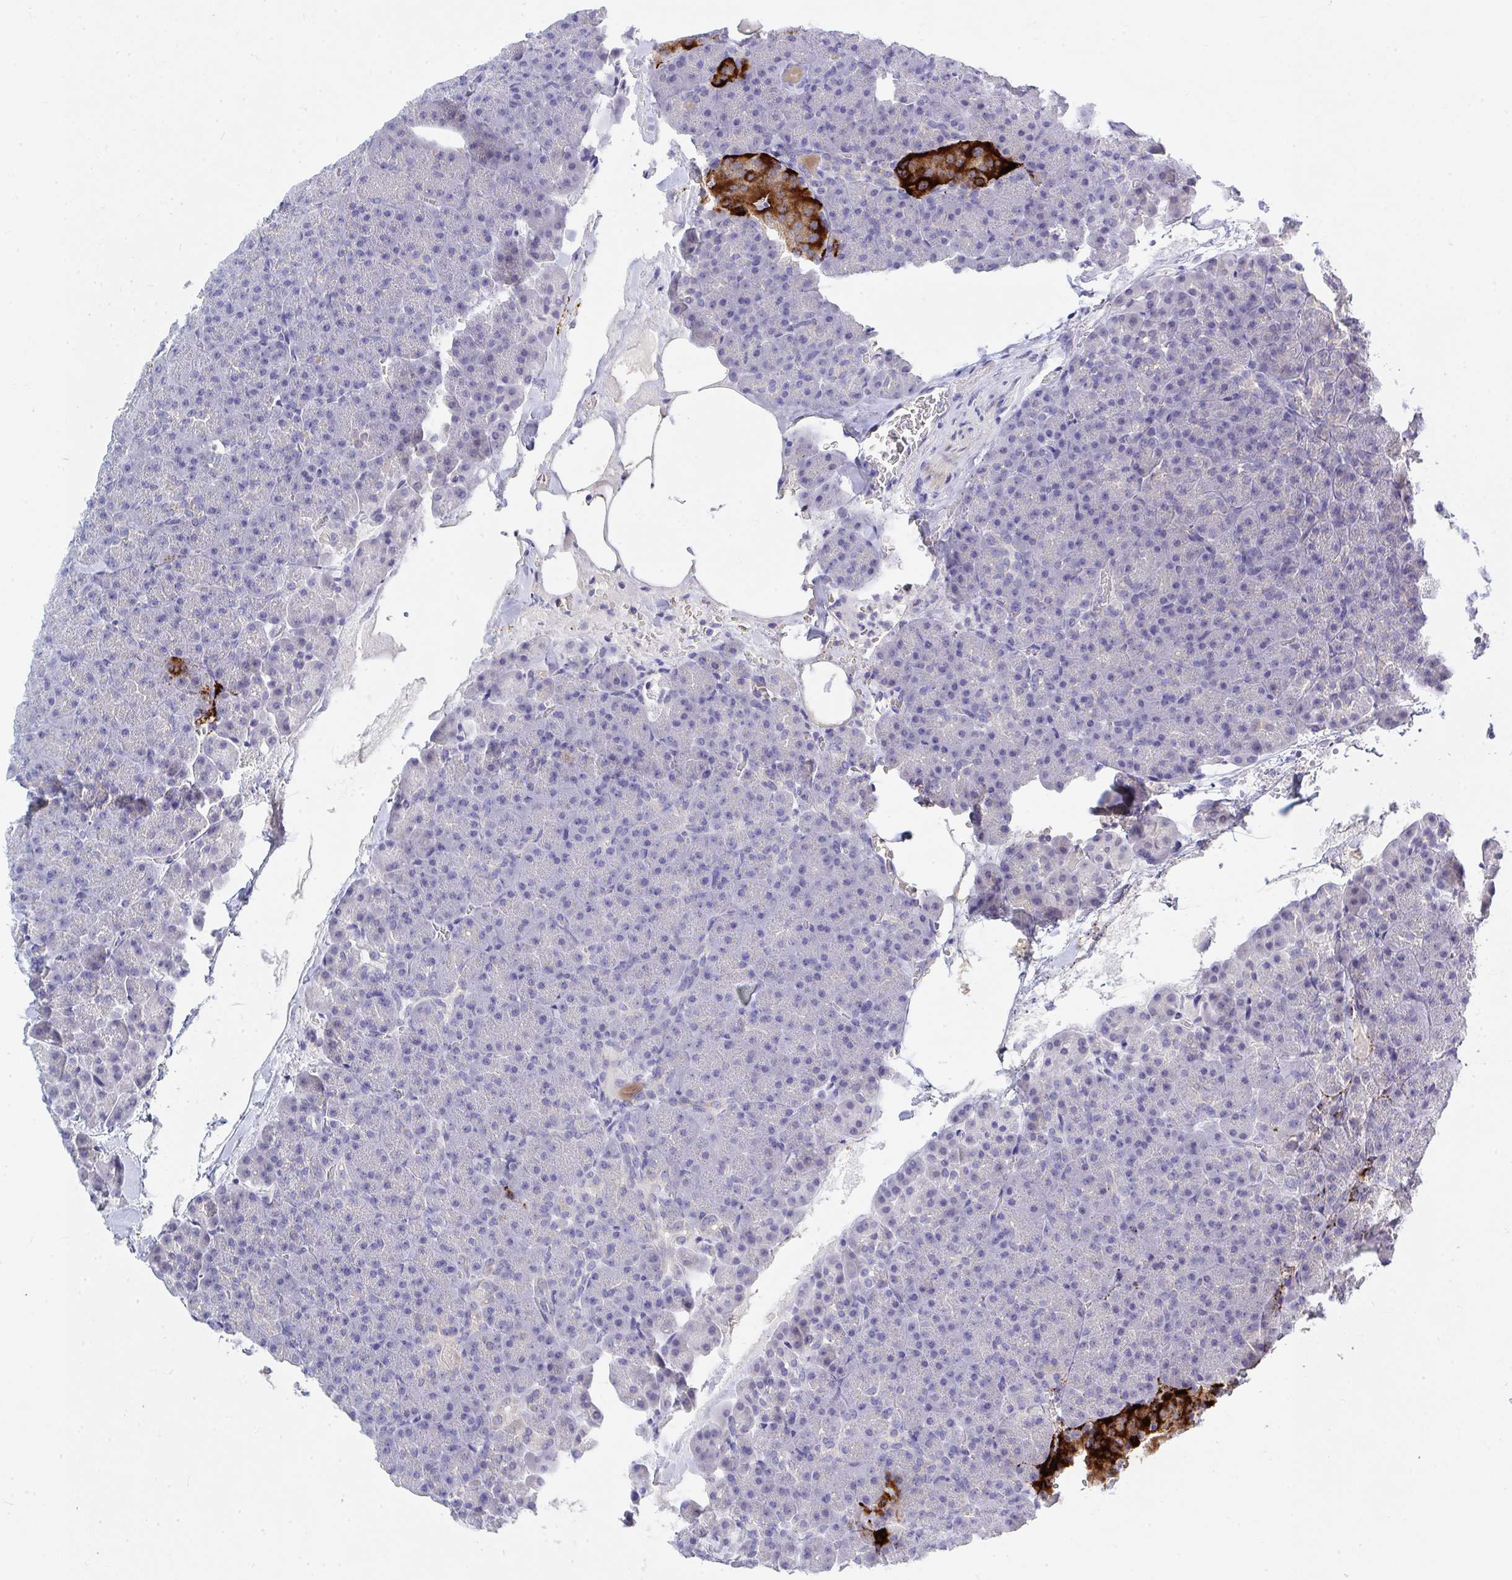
{"staining": {"intensity": "negative", "quantity": "none", "location": "none"}, "tissue": "pancreas", "cell_type": "Exocrine glandular cells", "image_type": "normal", "snomed": [{"axis": "morphology", "description": "Normal tissue, NOS"}, {"axis": "topography", "description": "Pancreas"}], "caption": "Human pancreas stained for a protein using immunohistochemistry (IHC) displays no expression in exocrine glandular cells.", "gene": "ZNF561", "patient": {"sex": "female", "age": 74}}